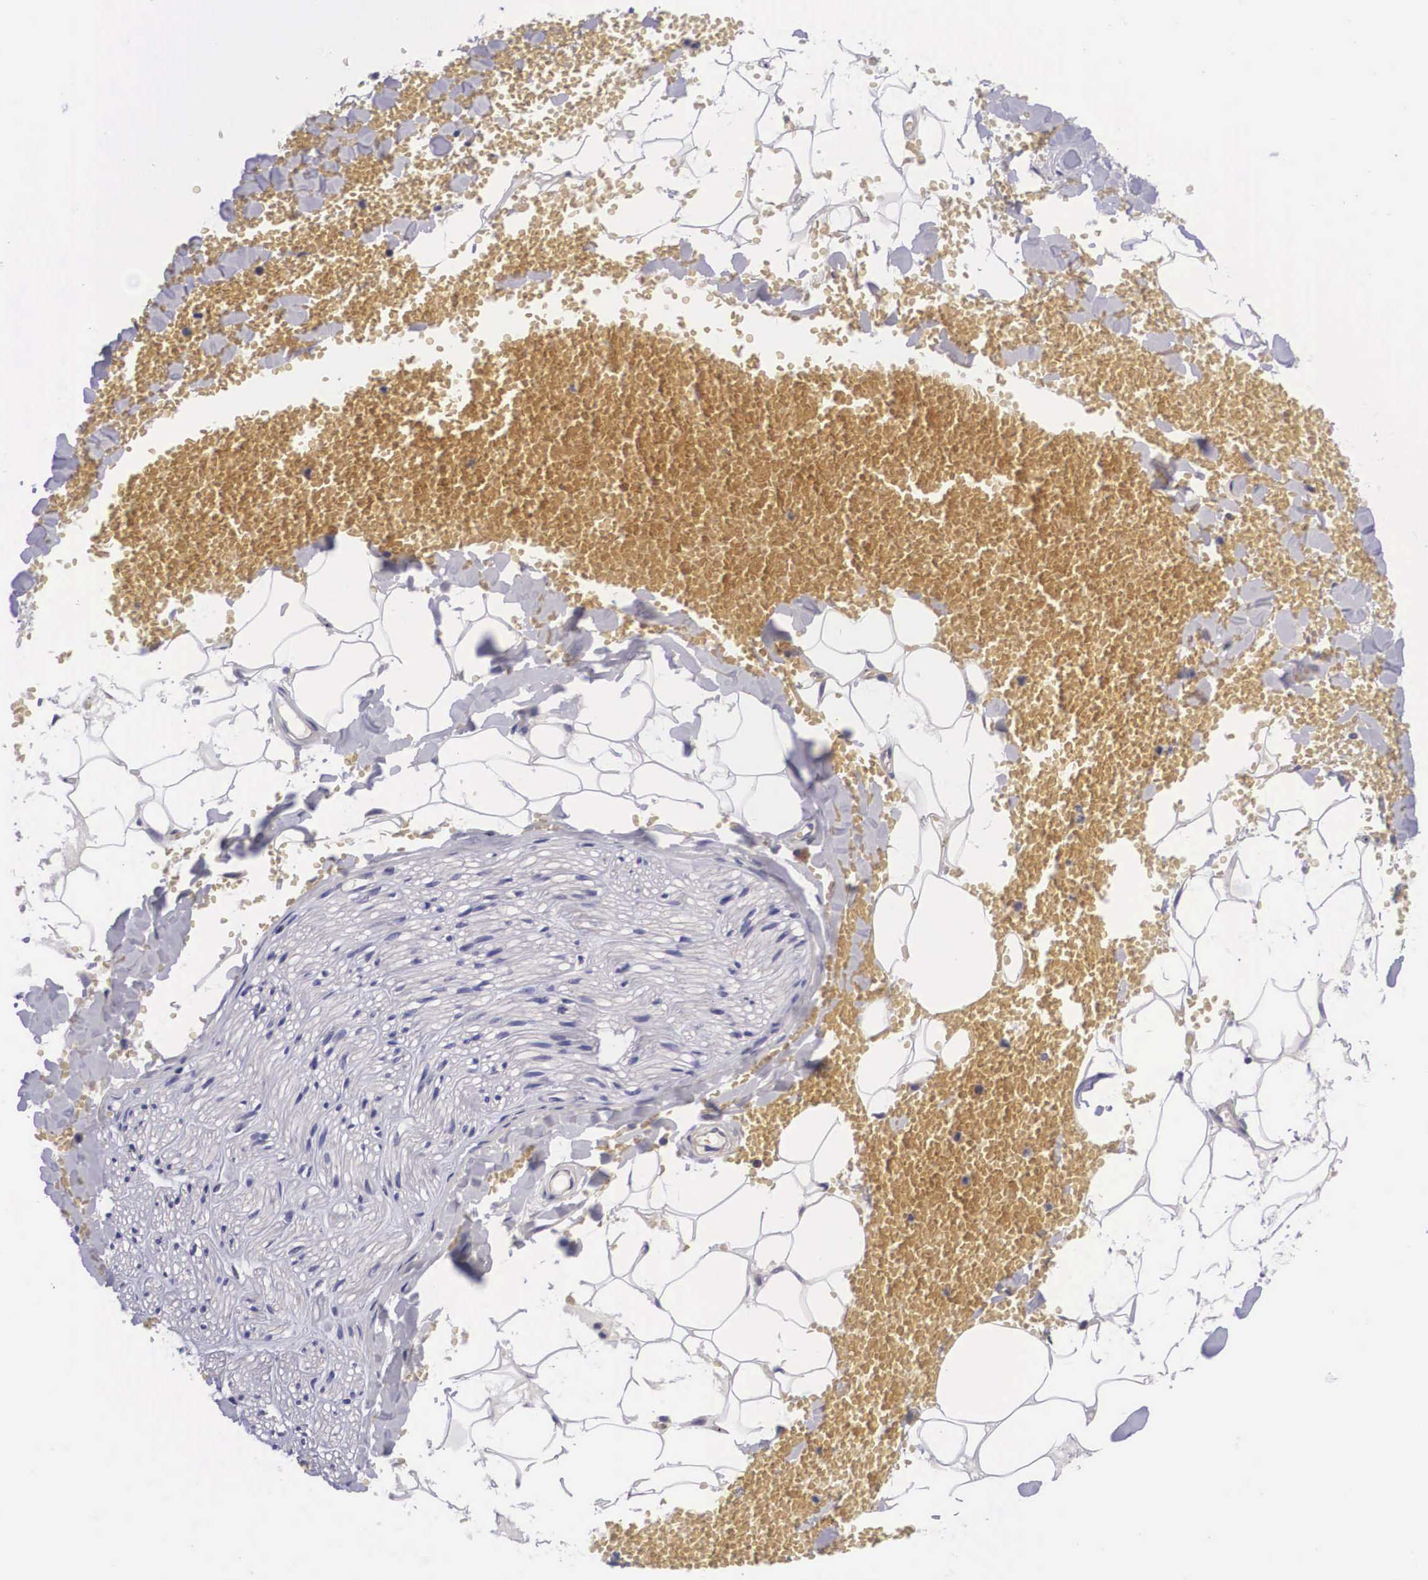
{"staining": {"intensity": "negative", "quantity": "none", "location": "none"}, "tissue": "adipose tissue", "cell_type": "Adipocytes", "image_type": "normal", "snomed": [{"axis": "morphology", "description": "Normal tissue, NOS"}, {"axis": "morphology", "description": "Inflammation, NOS"}, {"axis": "topography", "description": "Lymph node"}, {"axis": "topography", "description": "Peripheral nerve tissue"}], "caption": "IHC photomicrograph of benign adipose tissue: adipose tissue stained with DAB exhibits no significant protein expression in adipocytes. (Stains: DAB (3,3'-diaminobenzidine) immunohistochemistry (IHC) with hematoxylin counter stain, Microscopy: brightfield microscopy at high magnification).", "gene": "ARG2", "patient": {"sex": "male", "age": 52}}